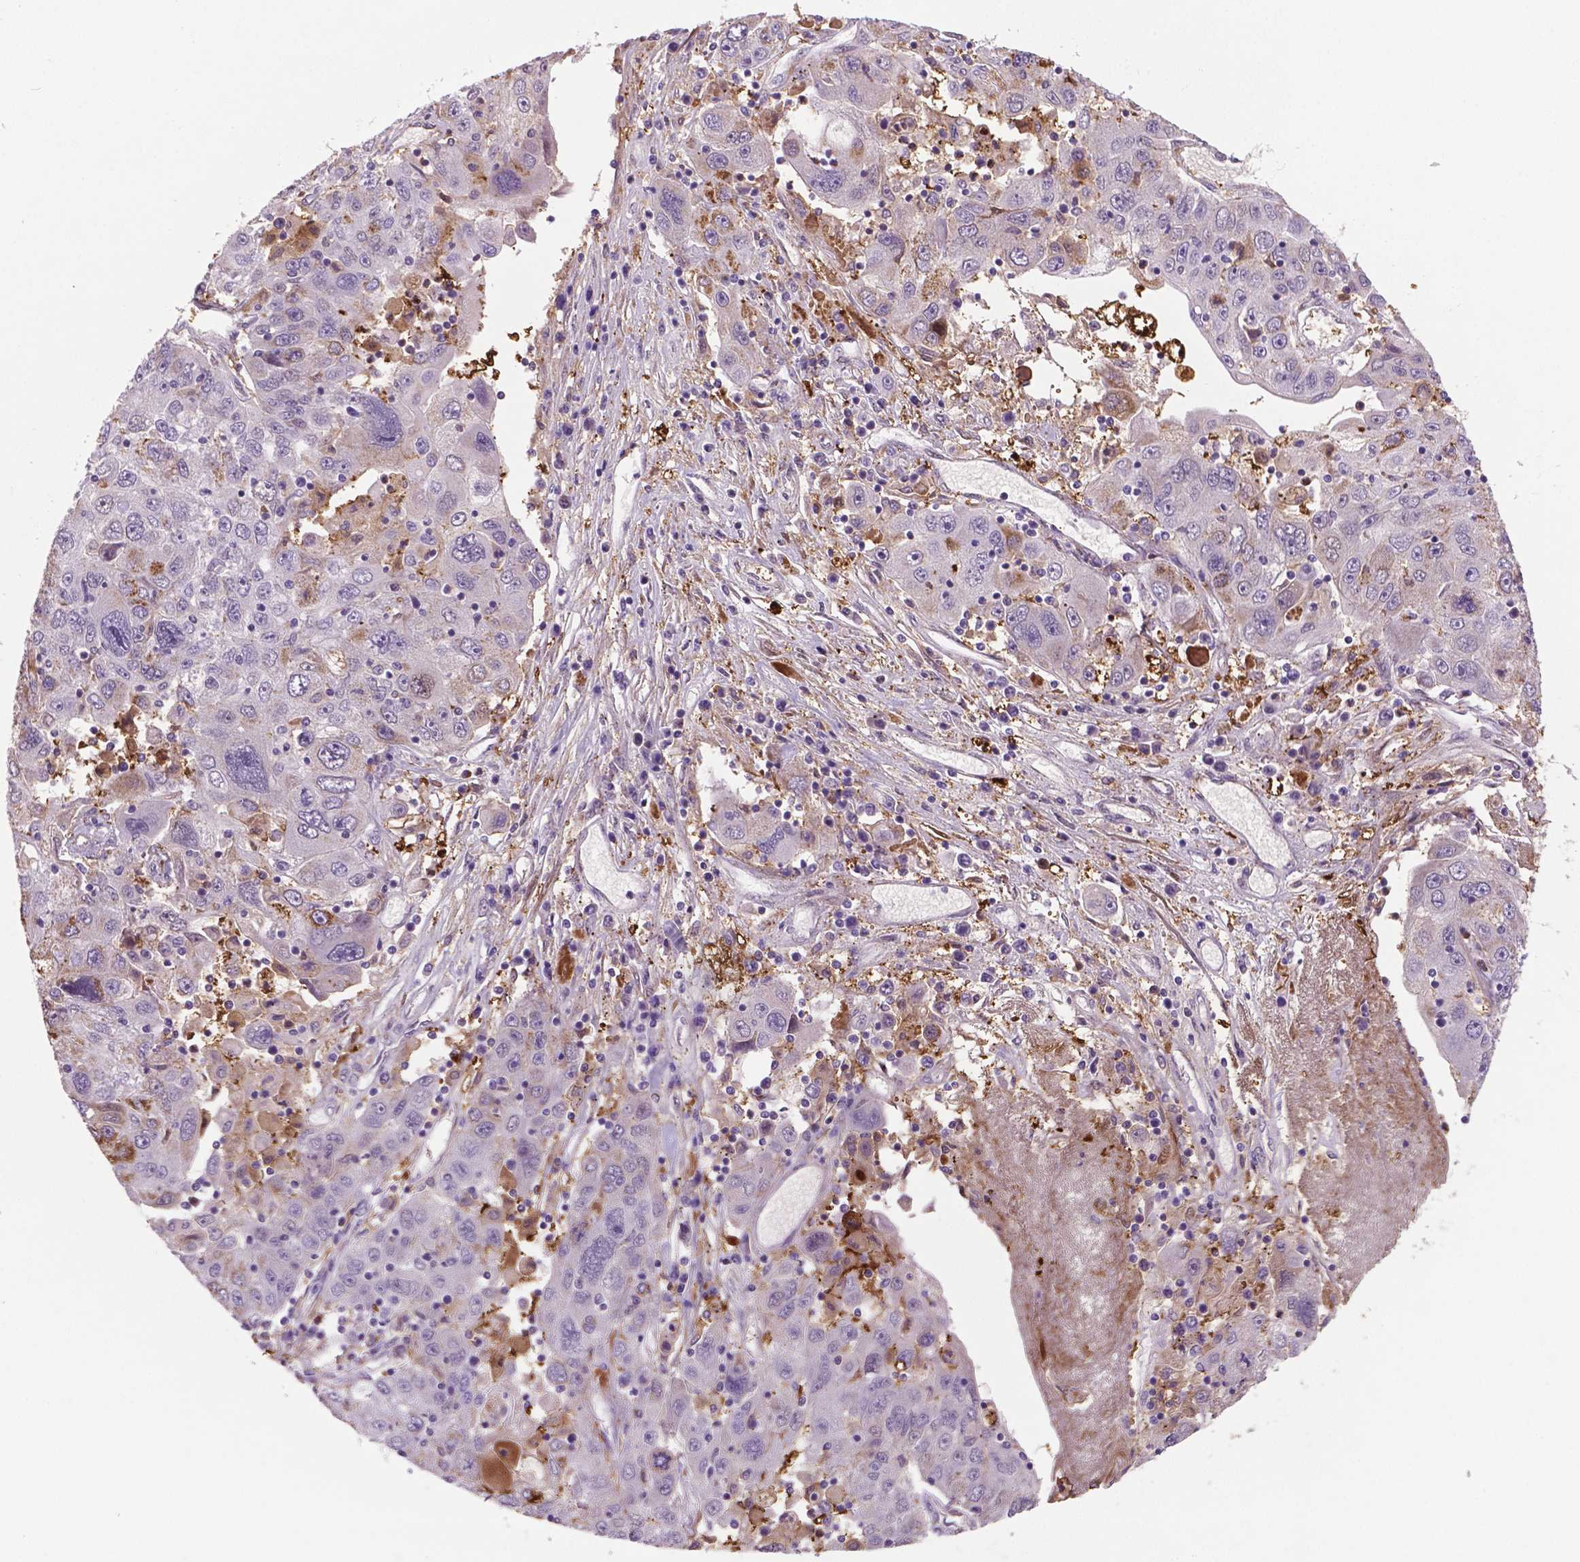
{"staining": {"intensity": "negative", "quantity": "none", "location": "none"}, "tissue": "stomach cancer", "cell_type": "Tumor cells", "image_type": "cancer", "snomed": [{"axis": "morphology", "description": "Adenocarcinoma, NOS"}, {"axis": "topography", "description": "Stomach"}], "caption": "Tumor cells are negative for brown protein staining in stomach cancer (adenocarcinoma). (Immunohistochemistry, brightfield microscopy, high magnification).", "gene": "PLIN3", "patient": {"sex": "male", "age": 56}}